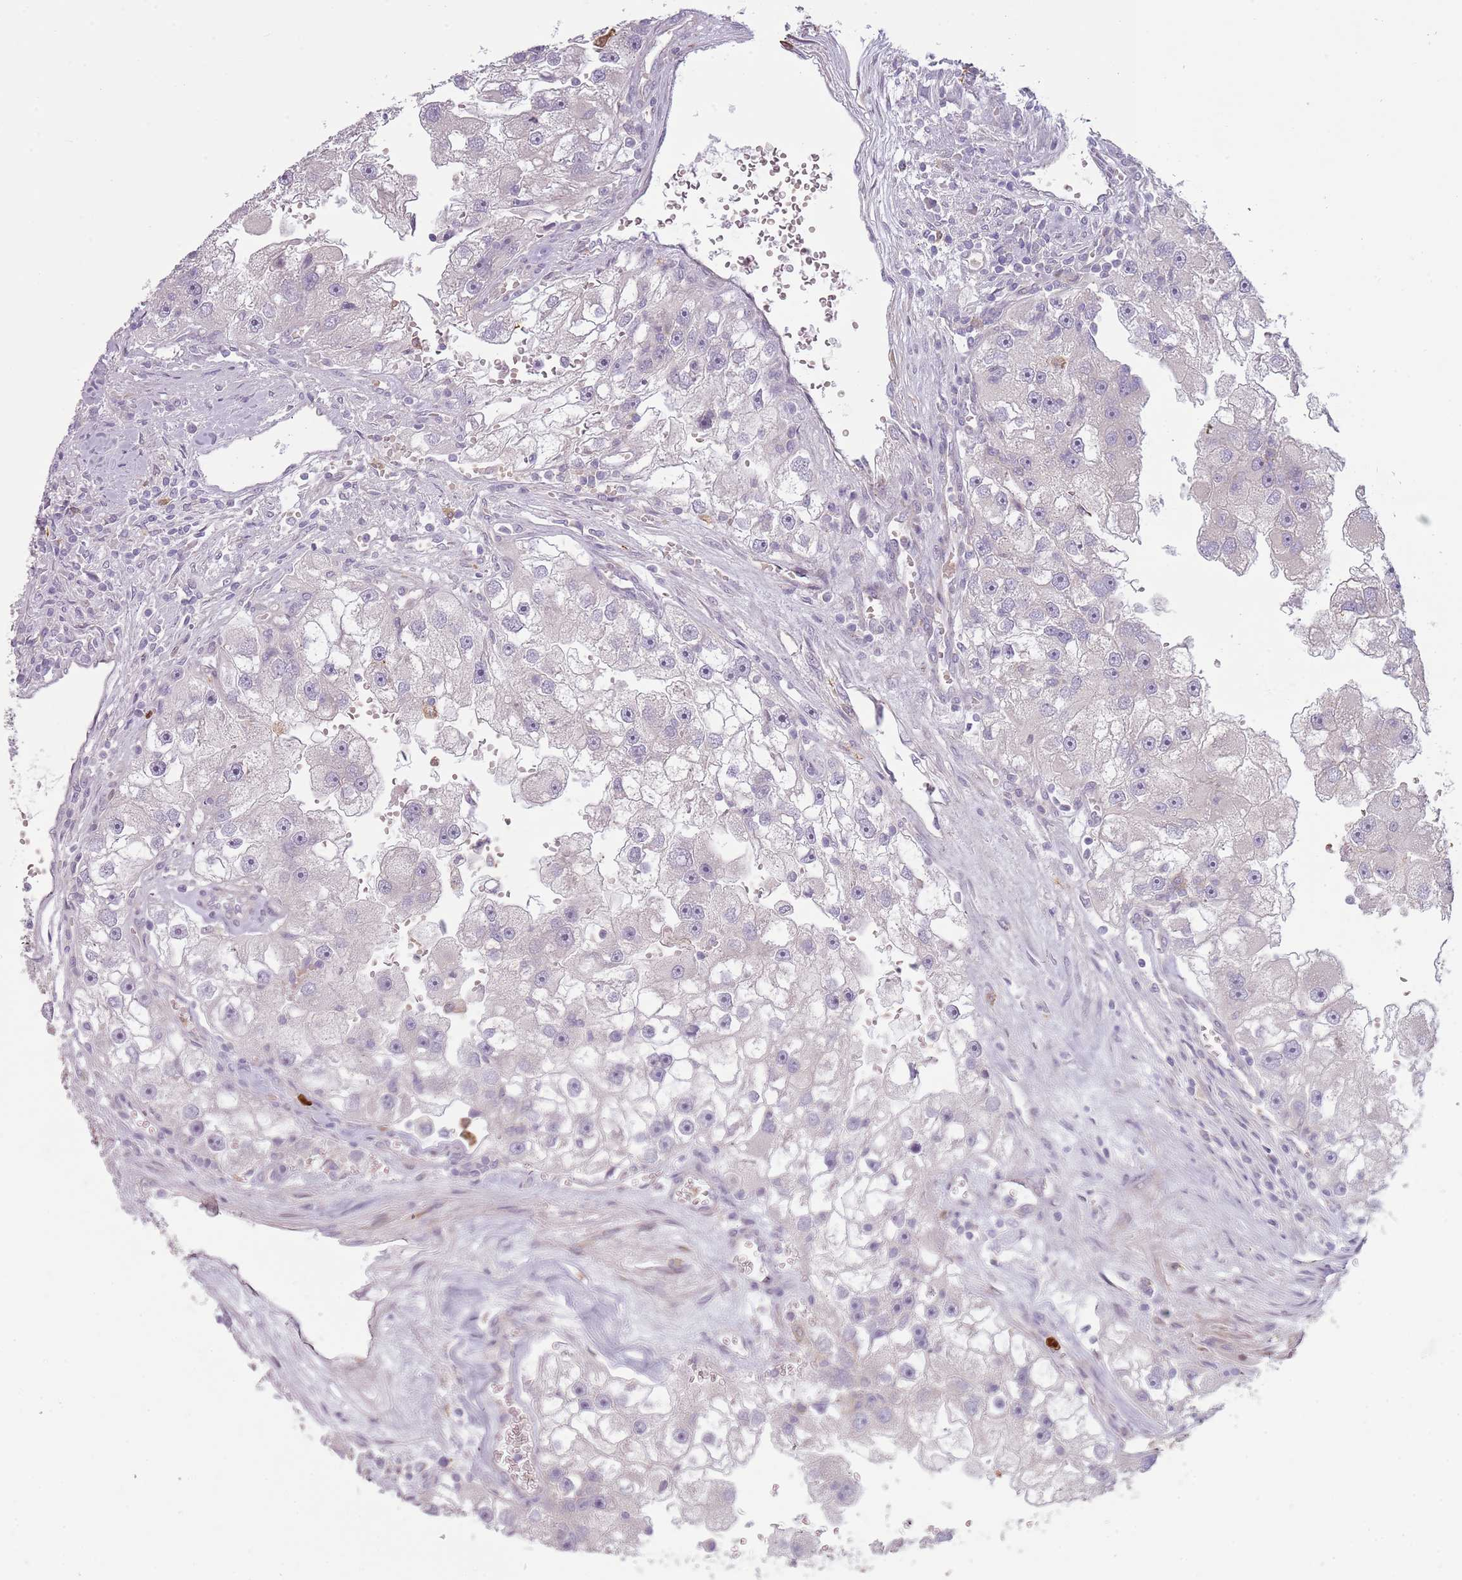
{"staining": {"intensity": "negative", "quantity": "none", "location": "none"}, "tissue": "renal cancer", "cell_type": "Tumor cells", "image_type": "cancer", "snomed": [{"axis": "morphology", "description": "Adenocarcinoma, NOS"}, {"axis": "topography", "description": "Kidney"}], "caption": "Adenocarcinoma (renal) was stained to show a protein in brown. There is no significant expression in tumor cells. (DAB immunohistochemistry (IHC) visualized using brightfield microscopy, high magnification).", "gene": "SPAG4", "patient": {"sex": "male", "age": 63}}